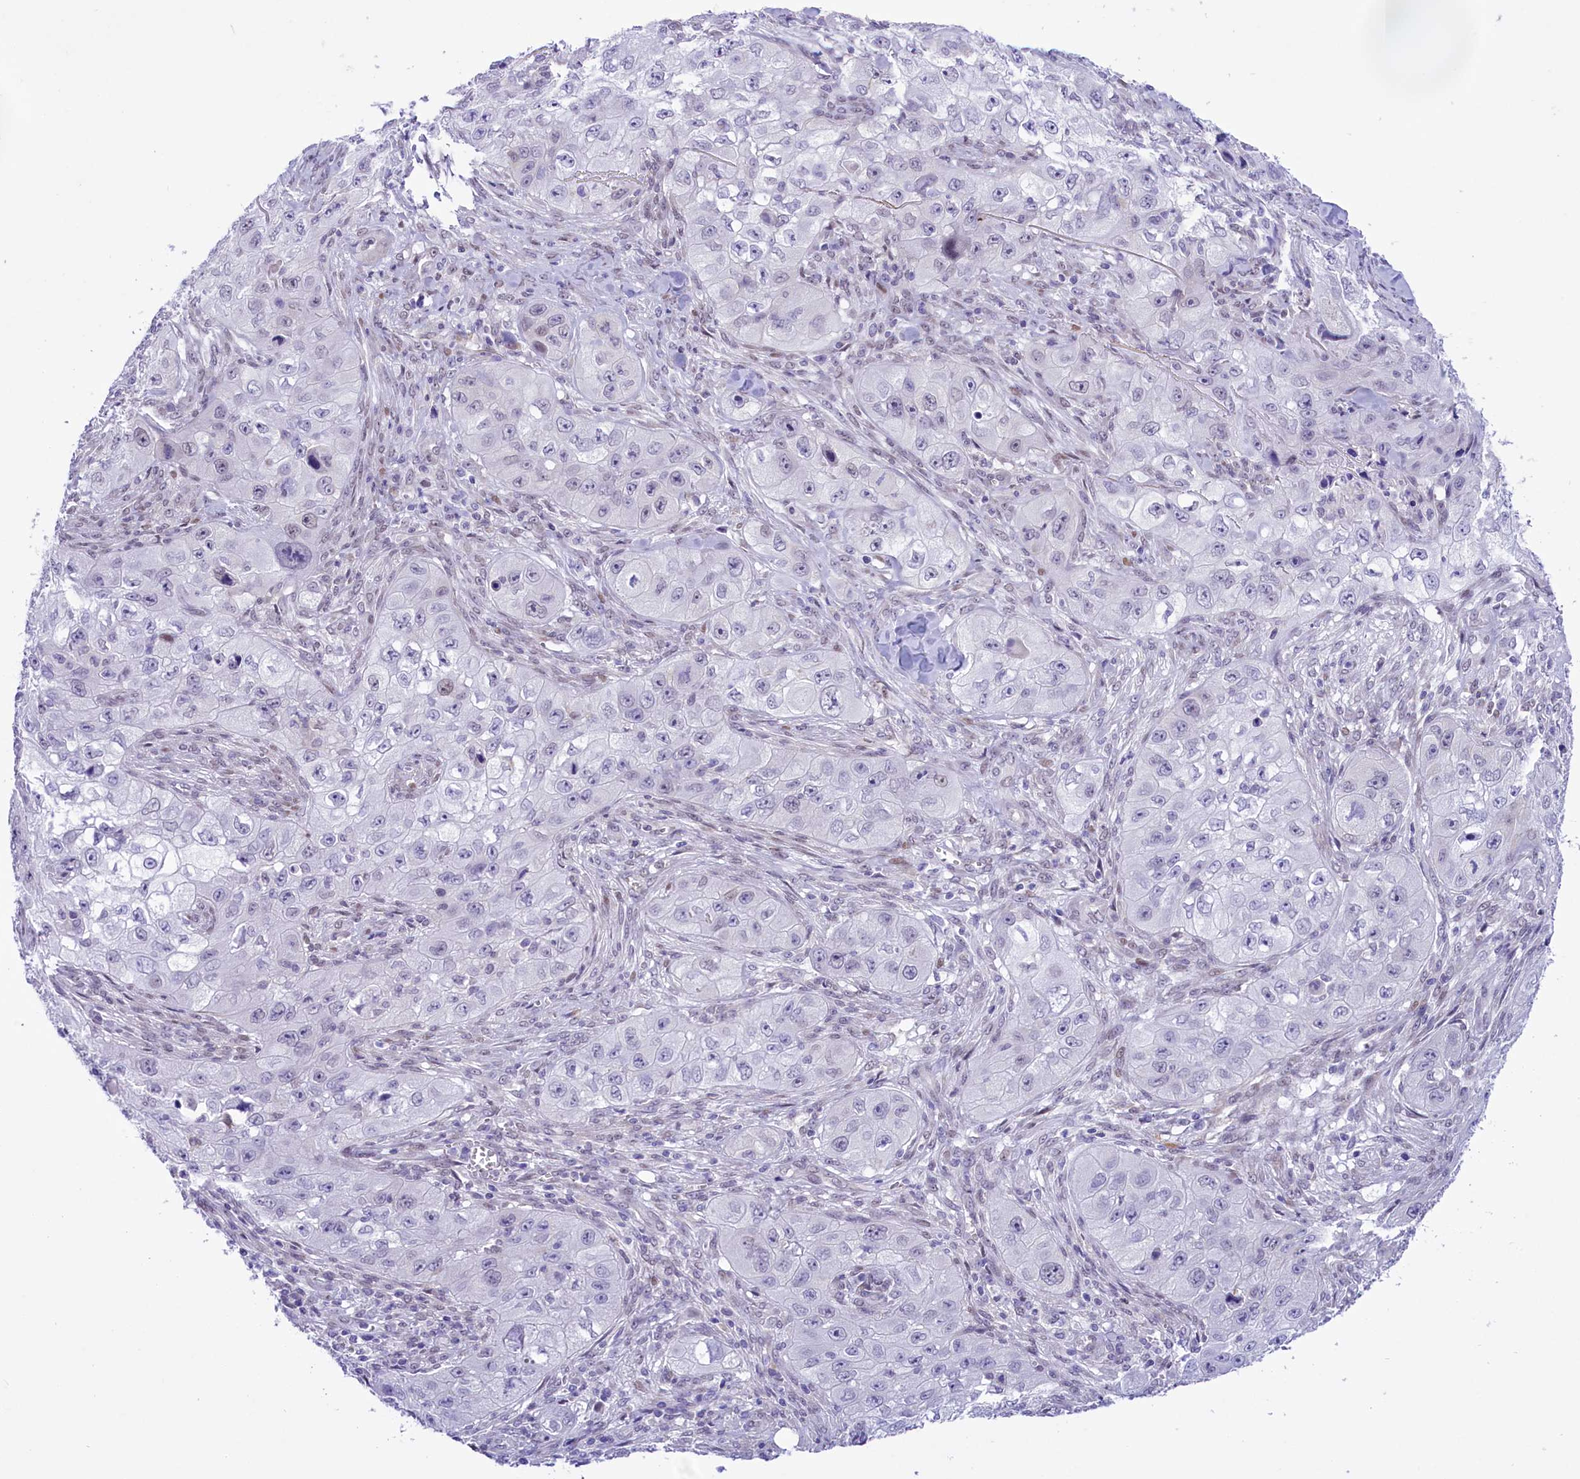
{"staining": {"intensity": "negative", "quantity": "none", "location": "none"}, "tissue": "skin cancer", "cell_type": "Tumor cells", "image_type": "cancer", "snomed": [{"axis": "morphology", "description": "Squamous cell carcinoma, NOS"}, {"axis": "topography", "description": "Skin"}, {"axis": "topography", "description": "Subcutis"}], "caption": "The histopathology image exhibits no staining of tumor cells in skin squamous cell carcinoma.", "gene": "RPS6KB1", "patient": {"sex": "male", "age": 73}}